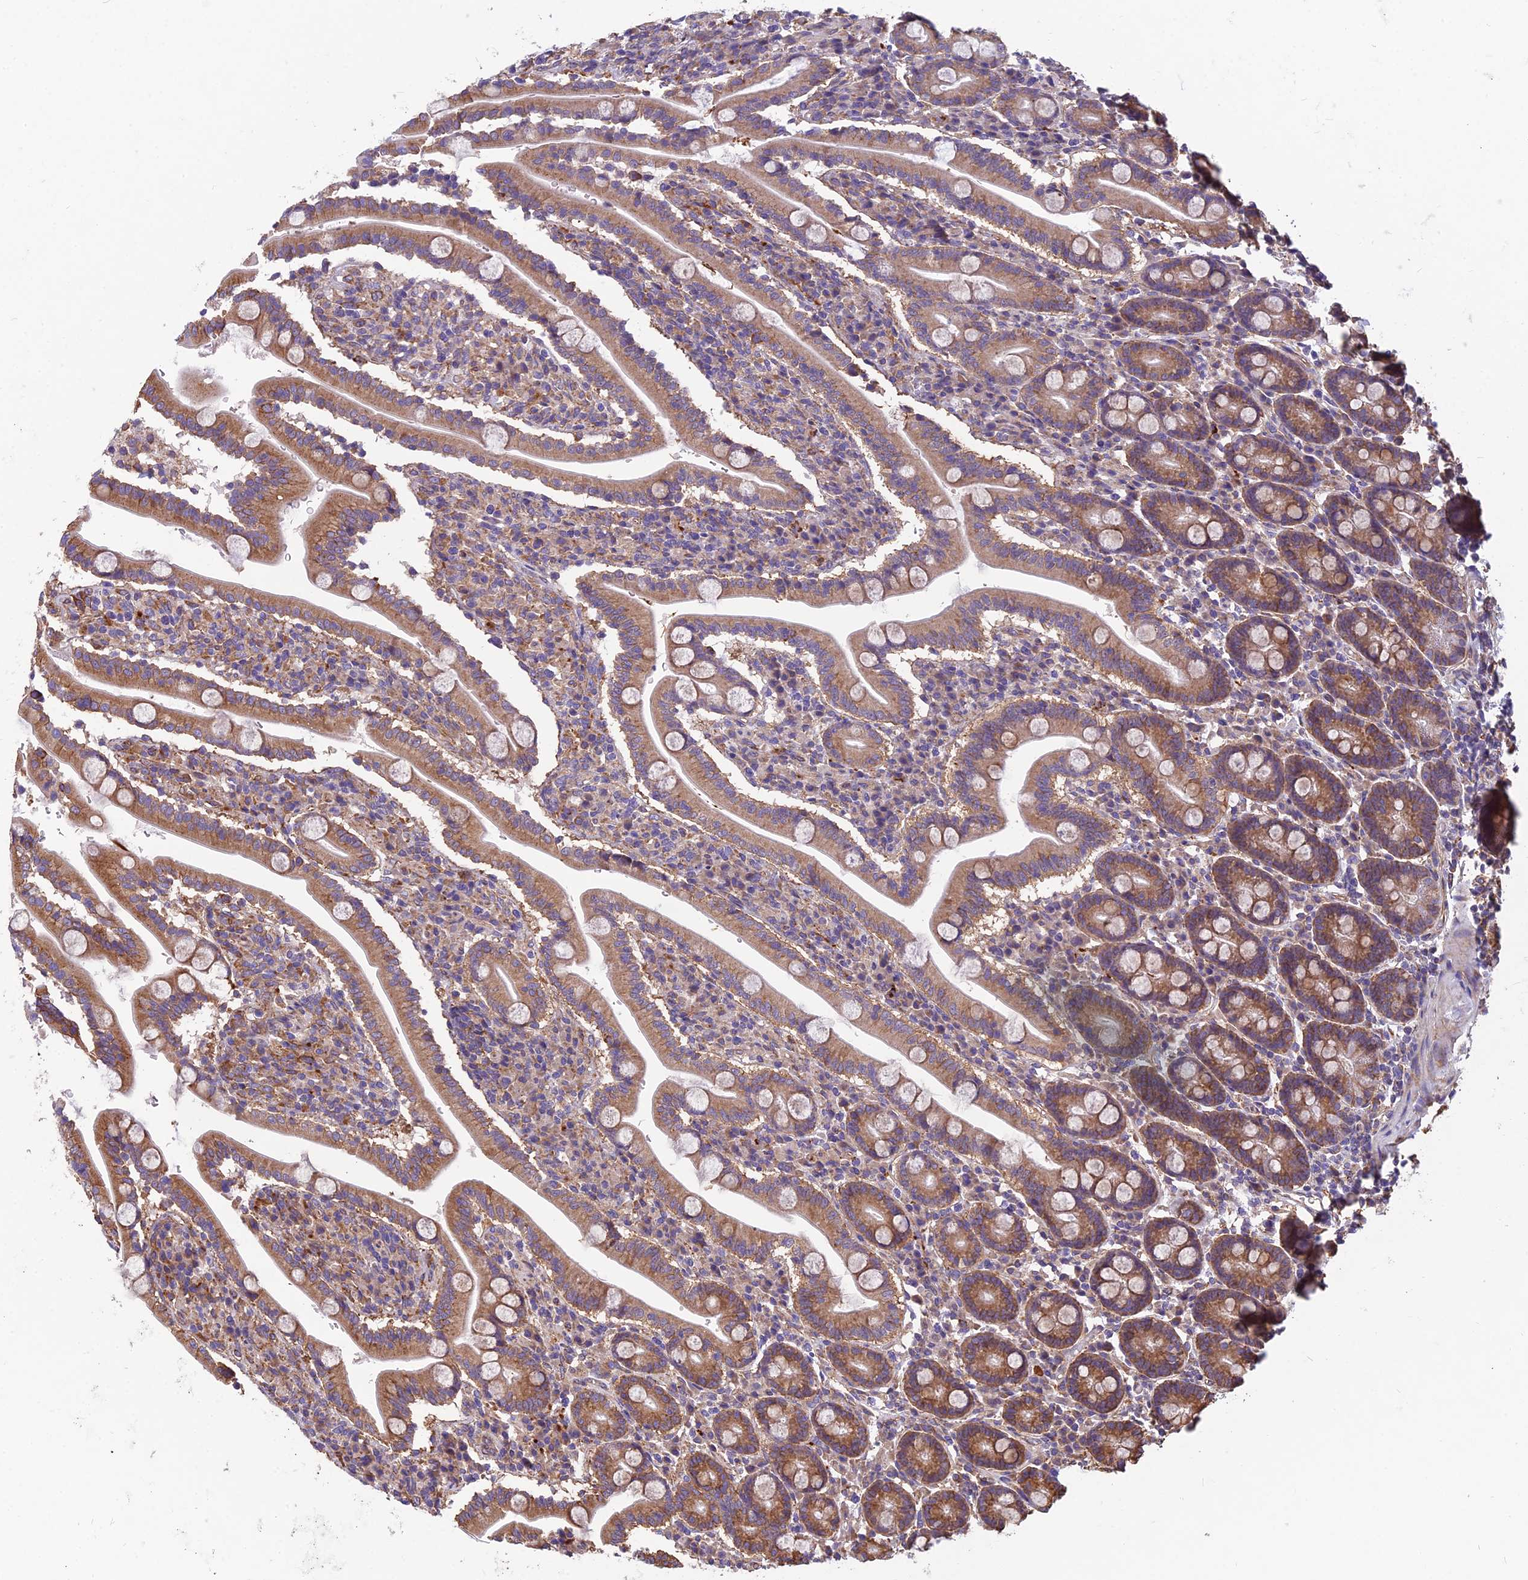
{"staining": {"intensity": "moderate", "quantity": "25%-75%", "location": "cytoplasmic/membranous"}, "tissue": "duodenum", "cell_type": "Glandular cells", "image_type": "normal", "snomed": [{"axis": "morphology", "description": "Normal tissue, NOS"}, {"axis": "topography", "description": "Duodenum"}], "caption": "Duodenum stained with a brown dye exhibits moderate cytoplasmic/membranous positive staining in approximately 25%-75% of glandular cells.", "gene": "SPDL1", "patient": {"sex": "male", "age": 35}}